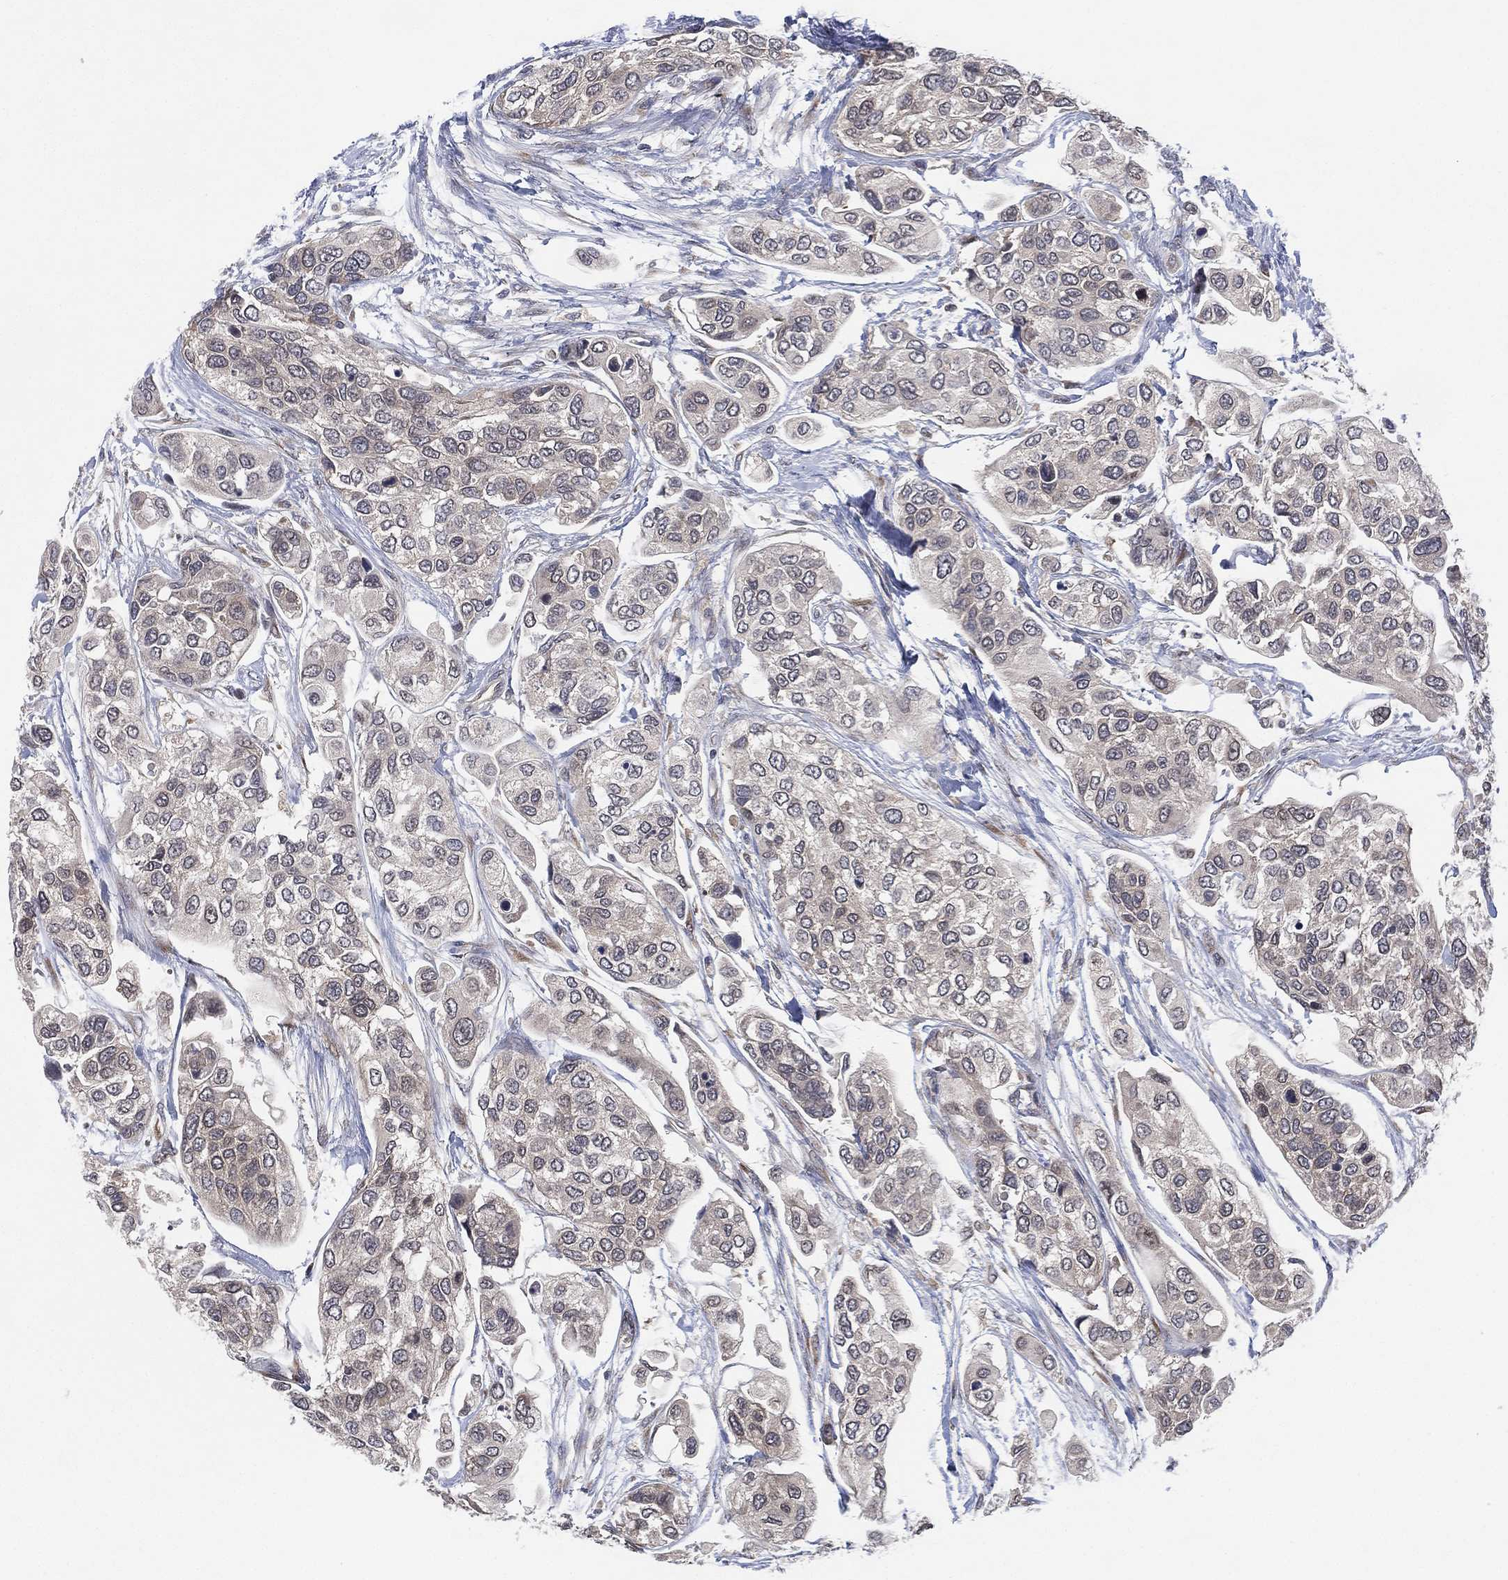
{"staining": {"intensity": "negative", "quantity": "none", "location": "none"}, "tissue": "urothelial cancer", "cell_type": "Tumor cells", "image_type": "cancer", "snomed": [{"axis": "morphology", "description": "Urothelial carcinoma, High grade"}, {"axis": "topography", "description": "Urinary bladder"}], "caption": "Image shows no protein expression in tumor cells of urothelial cancer tissue.", "gene": "FAM104A", "patient": {"sex": "male", "age": 77}}